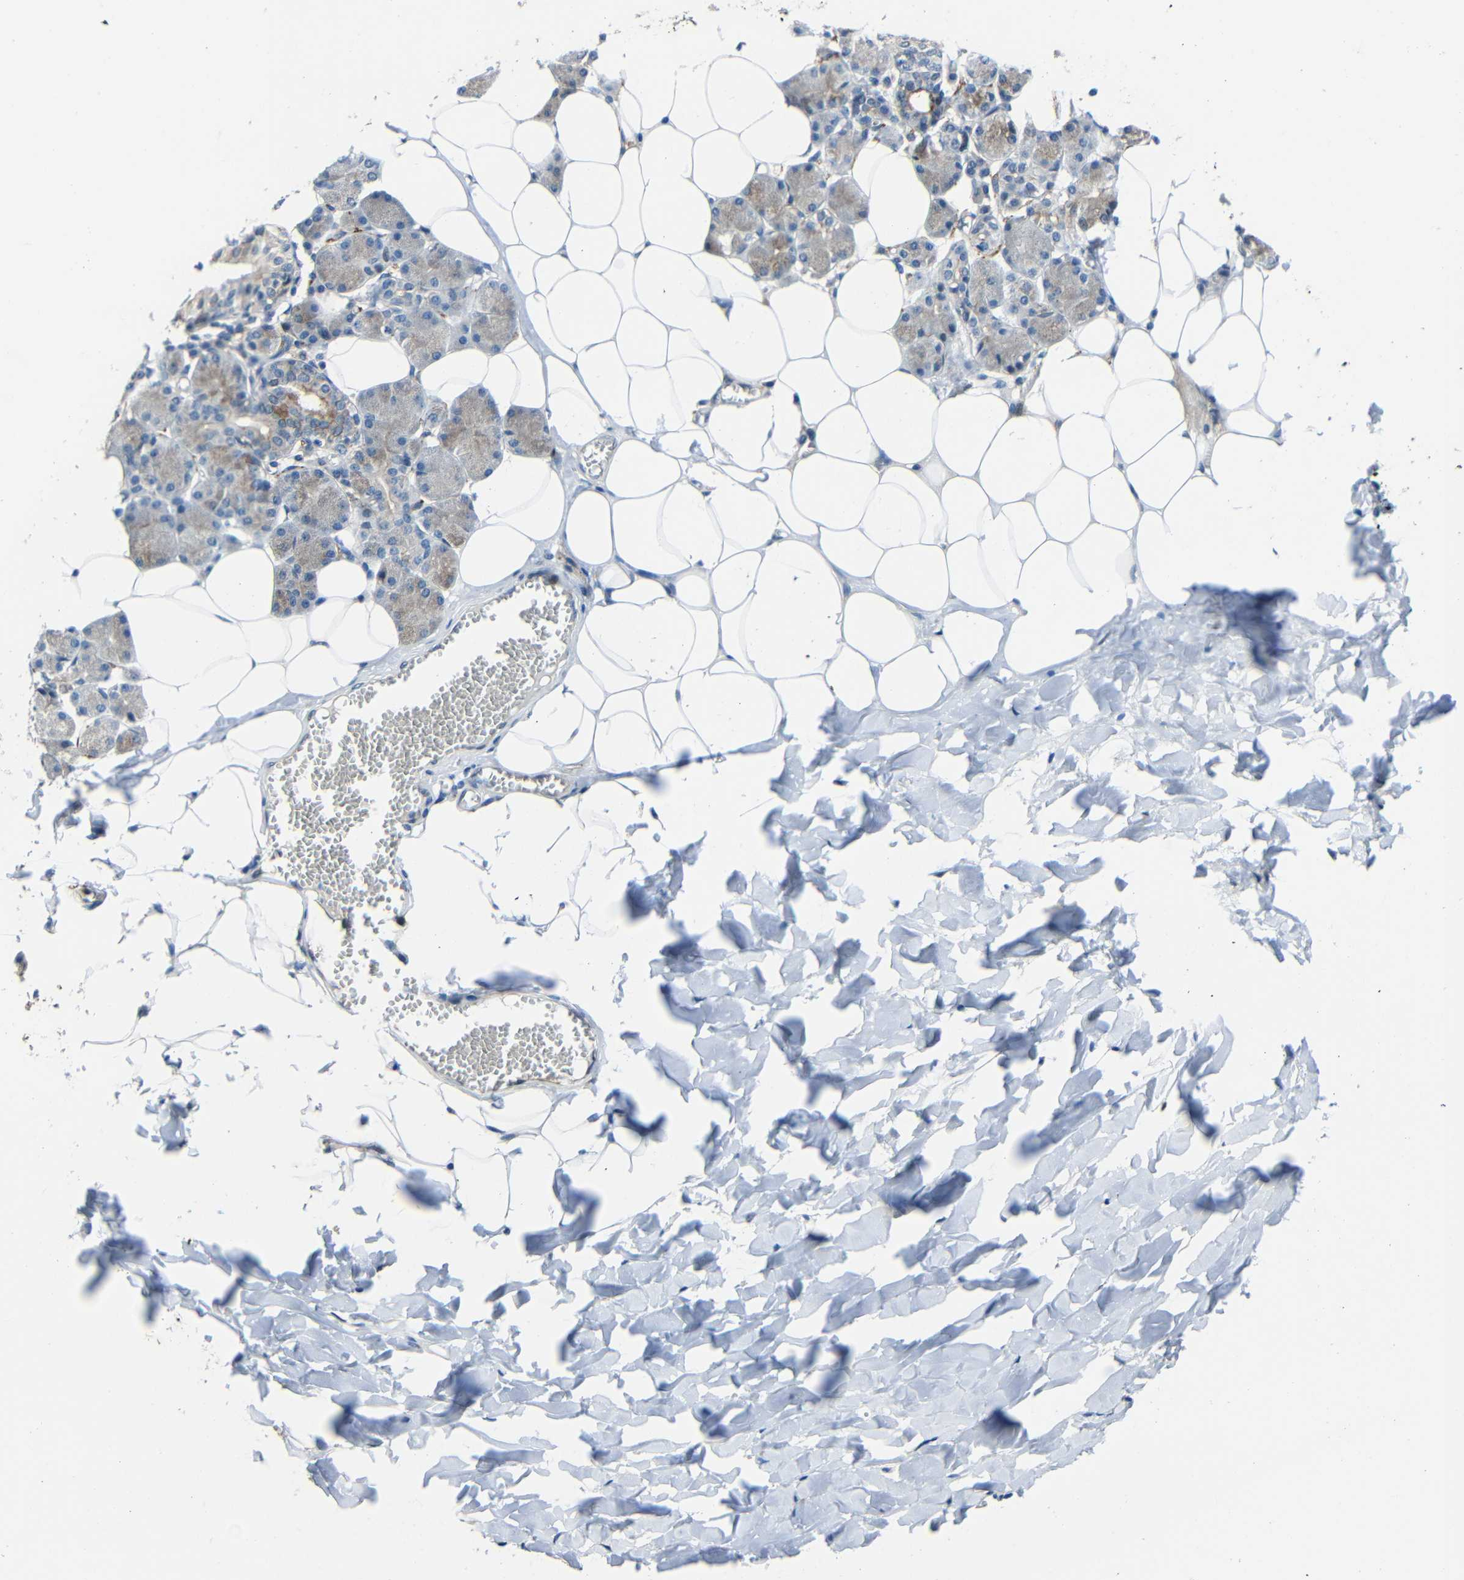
{"staining": {"intensity": "moderate", "quantity": ">75%", "location": "cytoplasmic/membranous"}, "tissue": "salivary gland", "cell_type": "Glandular cells", "image_type": "normal", "snomed": [{"axis": "morphology", "description": "Normal tissue, NOS"}, {"axis": "morphology", "description": "Adenoma, NOS"}, {"axis": "topography", "description": "Salivary gland"}], "caption": "This image exhibits immunohistochemistry staining of benign human salivary gland, with medium moderate cytoplasmic/membranous expression in approximately >75% of glandular cells.", "gene": "DNAJC5", "patient": {"sex": "female", "age": 32}}